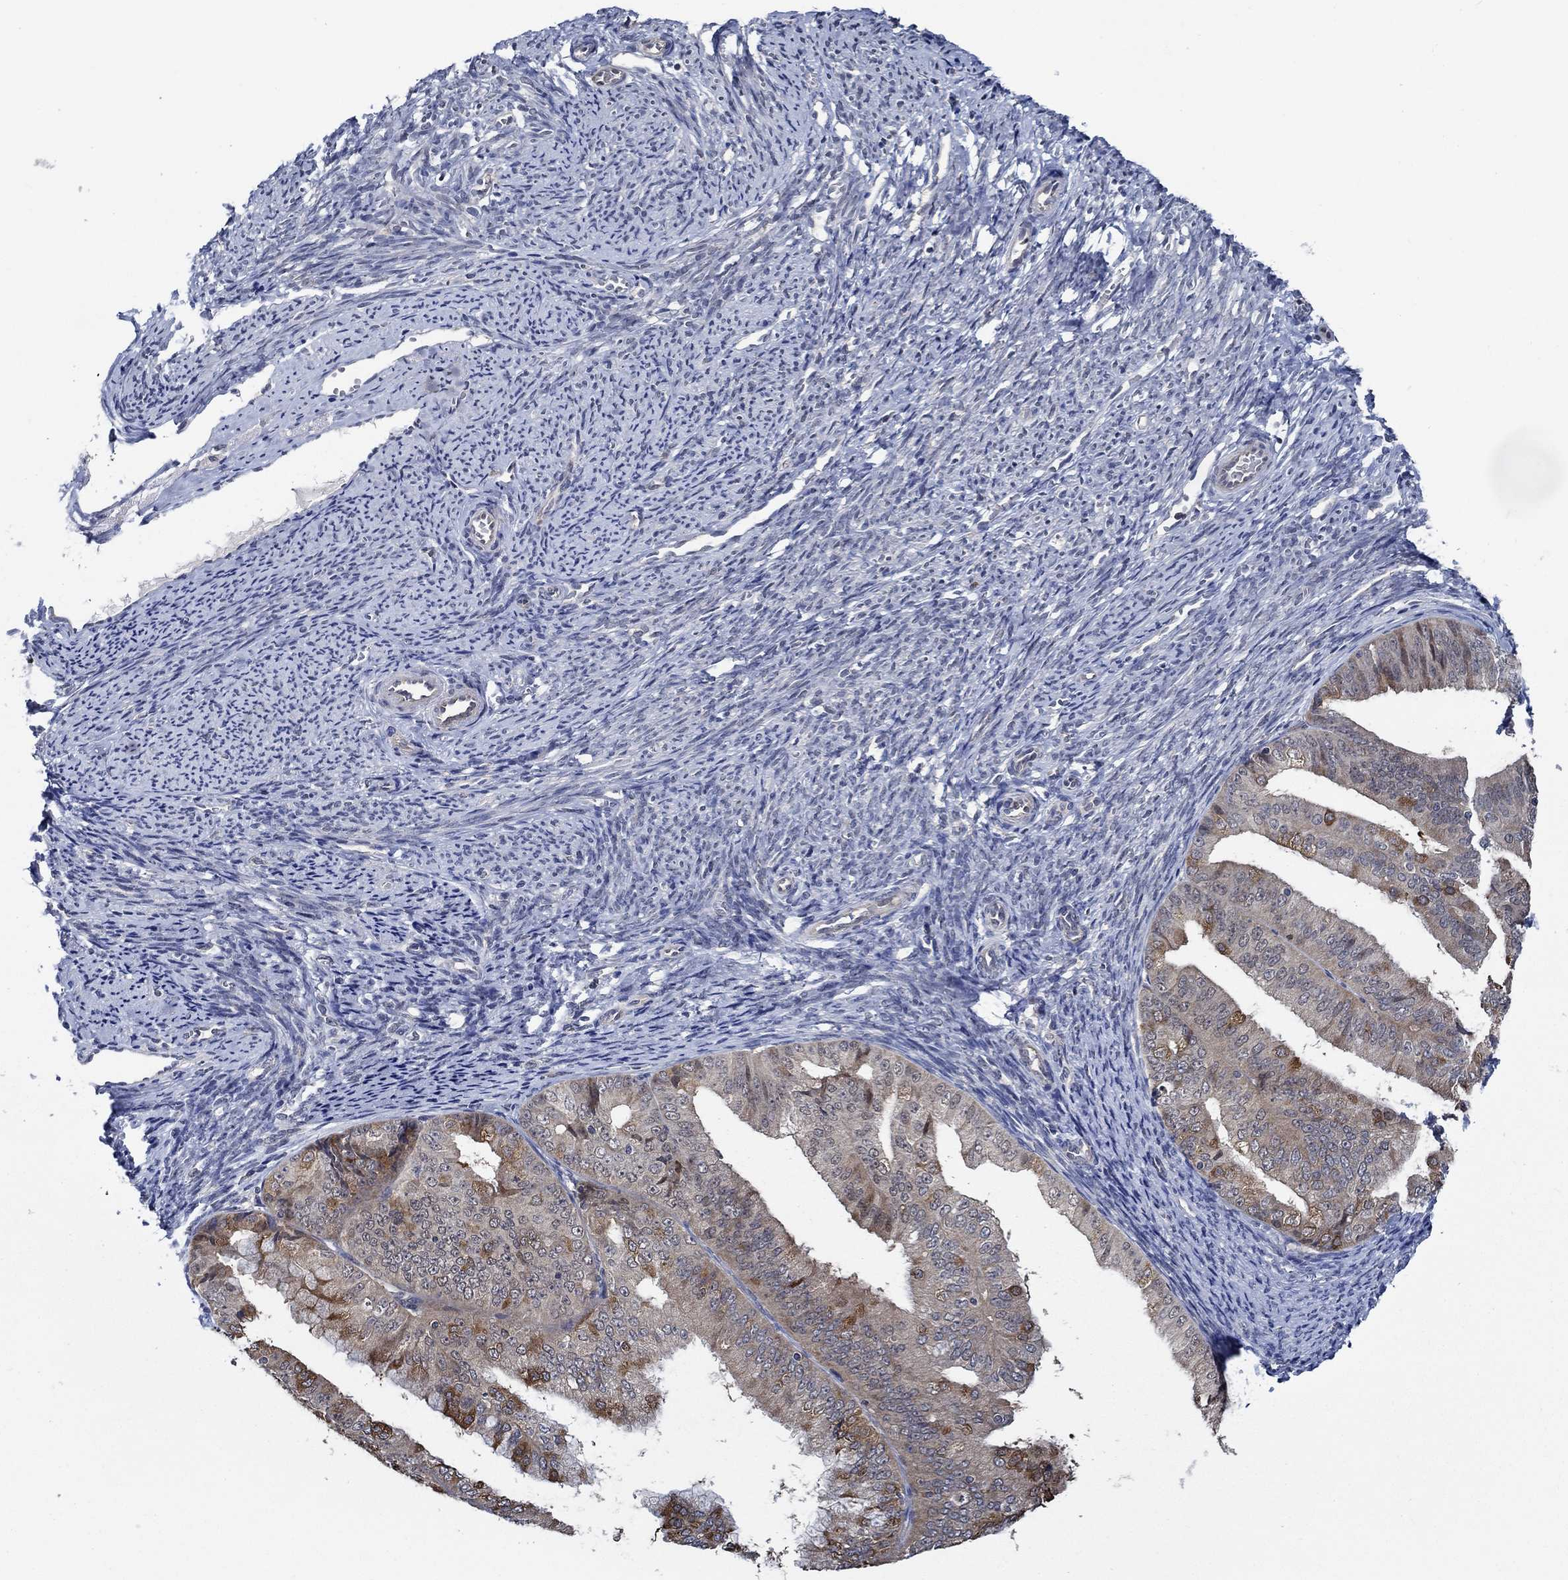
{"staining": {"intensity": "strong", "quantity": "<25%", "location": "cytoplasmic/membranous"}, "tissue": "endometrial cancer", "cell_type": "Tumor cells", "image_type": "cancer", "snomed": [{"axis": "morphology", "description": "Adenocarcinoma, NOS"}, {"axis": "topography", "description": "Endometrium"}], "caption": "DAB immunohistochemical staining of endometrial adenocarcinoma reveals strong cytoplasmic/membranous protein staining in about <25% of tumor cells. (DAB (3,3'-diaminobenzidine) IHC with brightfield microscopy, high magnification).", "gene": "DACT1", "patient": {"sex": "female", "age": 63}}